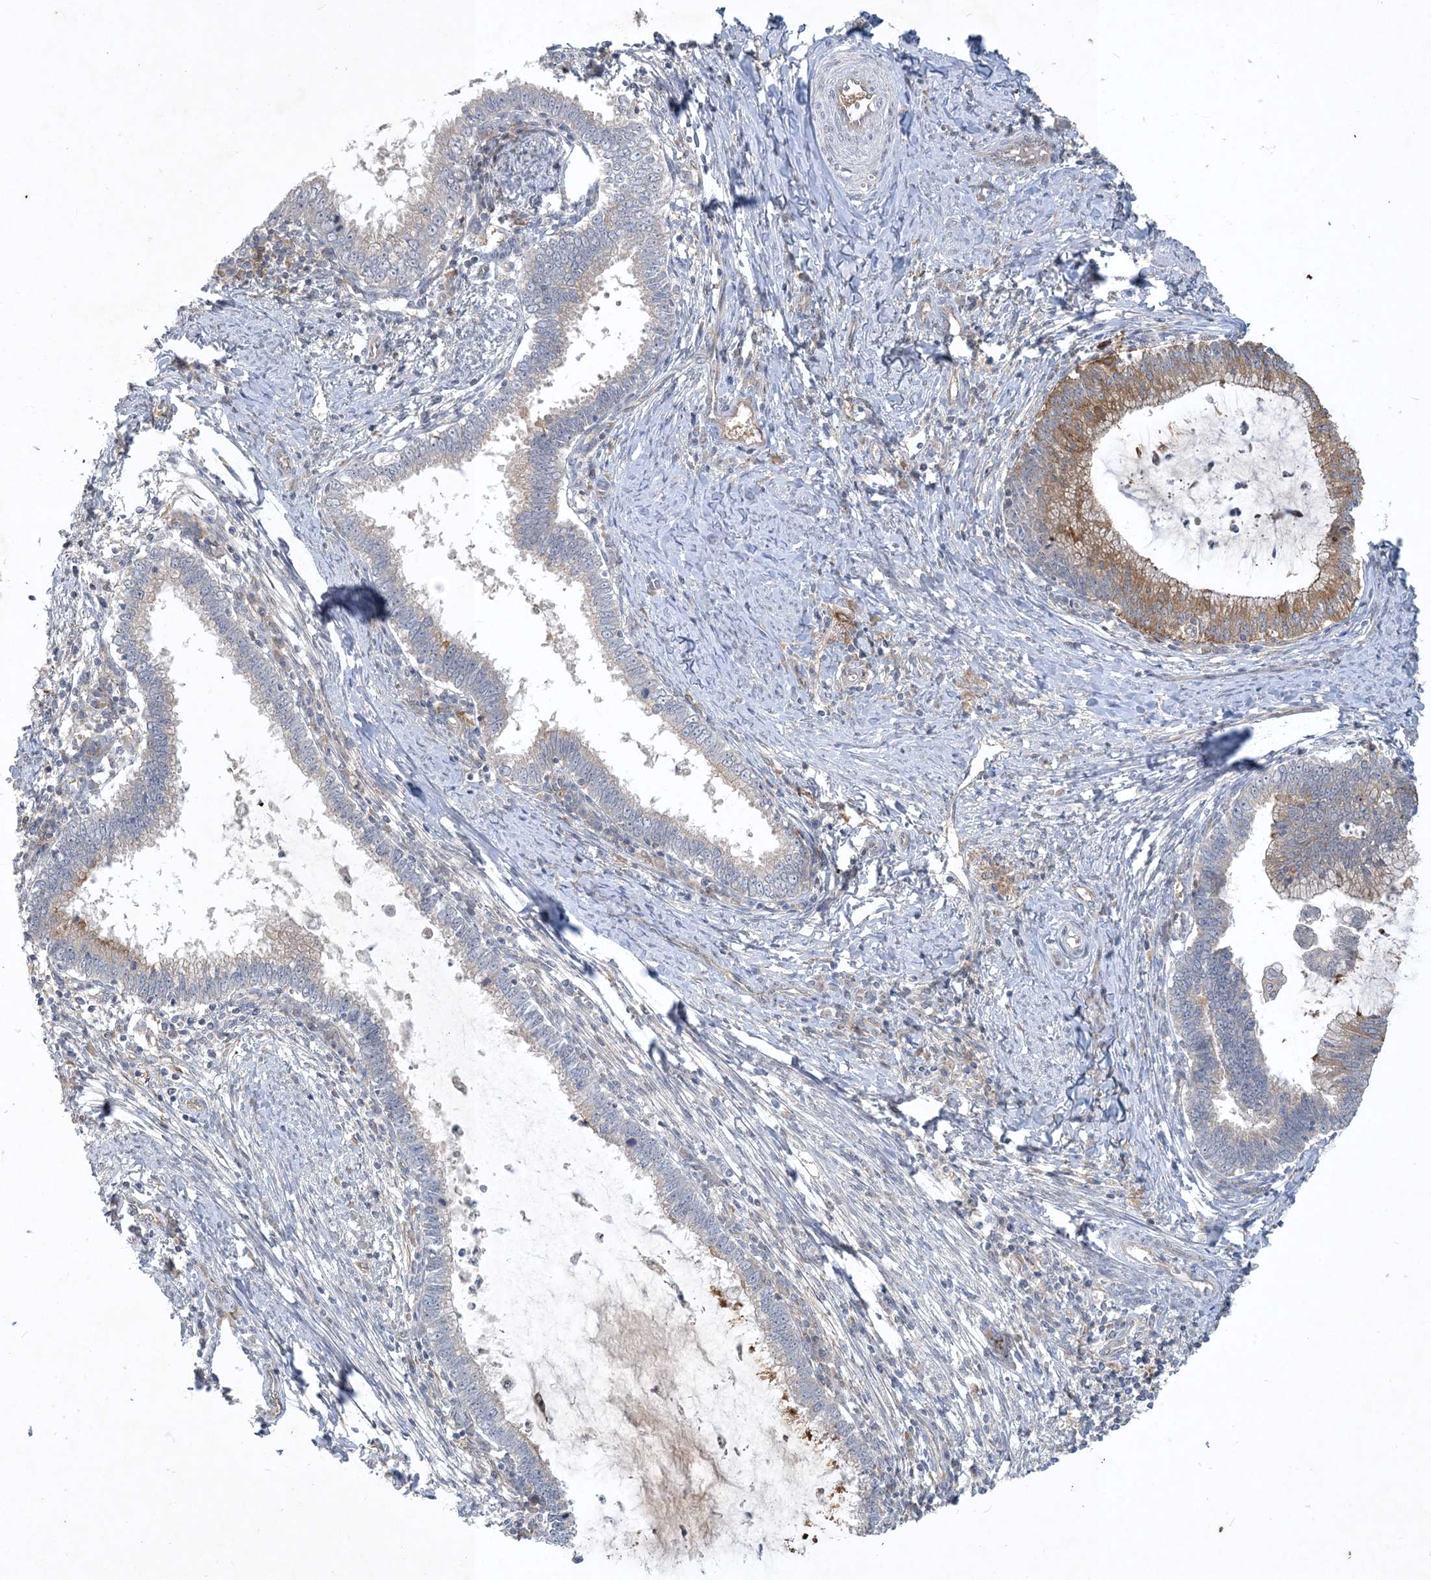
{"staining": {"intensity": "moderate", "quantity": "<25%", "location": "cytoplasmic/membranous"}, "tissue": "cervical cancer", "cell_type": "Tumor cells", "image_type": "cancer", "snomed": [{"axis": "morphology", "description": "Adenocarcinoma, NOS"}, {"axis": "topography", "description": "Cervix"}], "caption": "A histopathology image showing moderate cytoplasmic/membranous staining in approximately <25% of tumor cells in cervical cancer, as visualized by brown immunohistochemical staining.", "gene": "CDS1", "patient": {"sex": "female", "age": 36}}